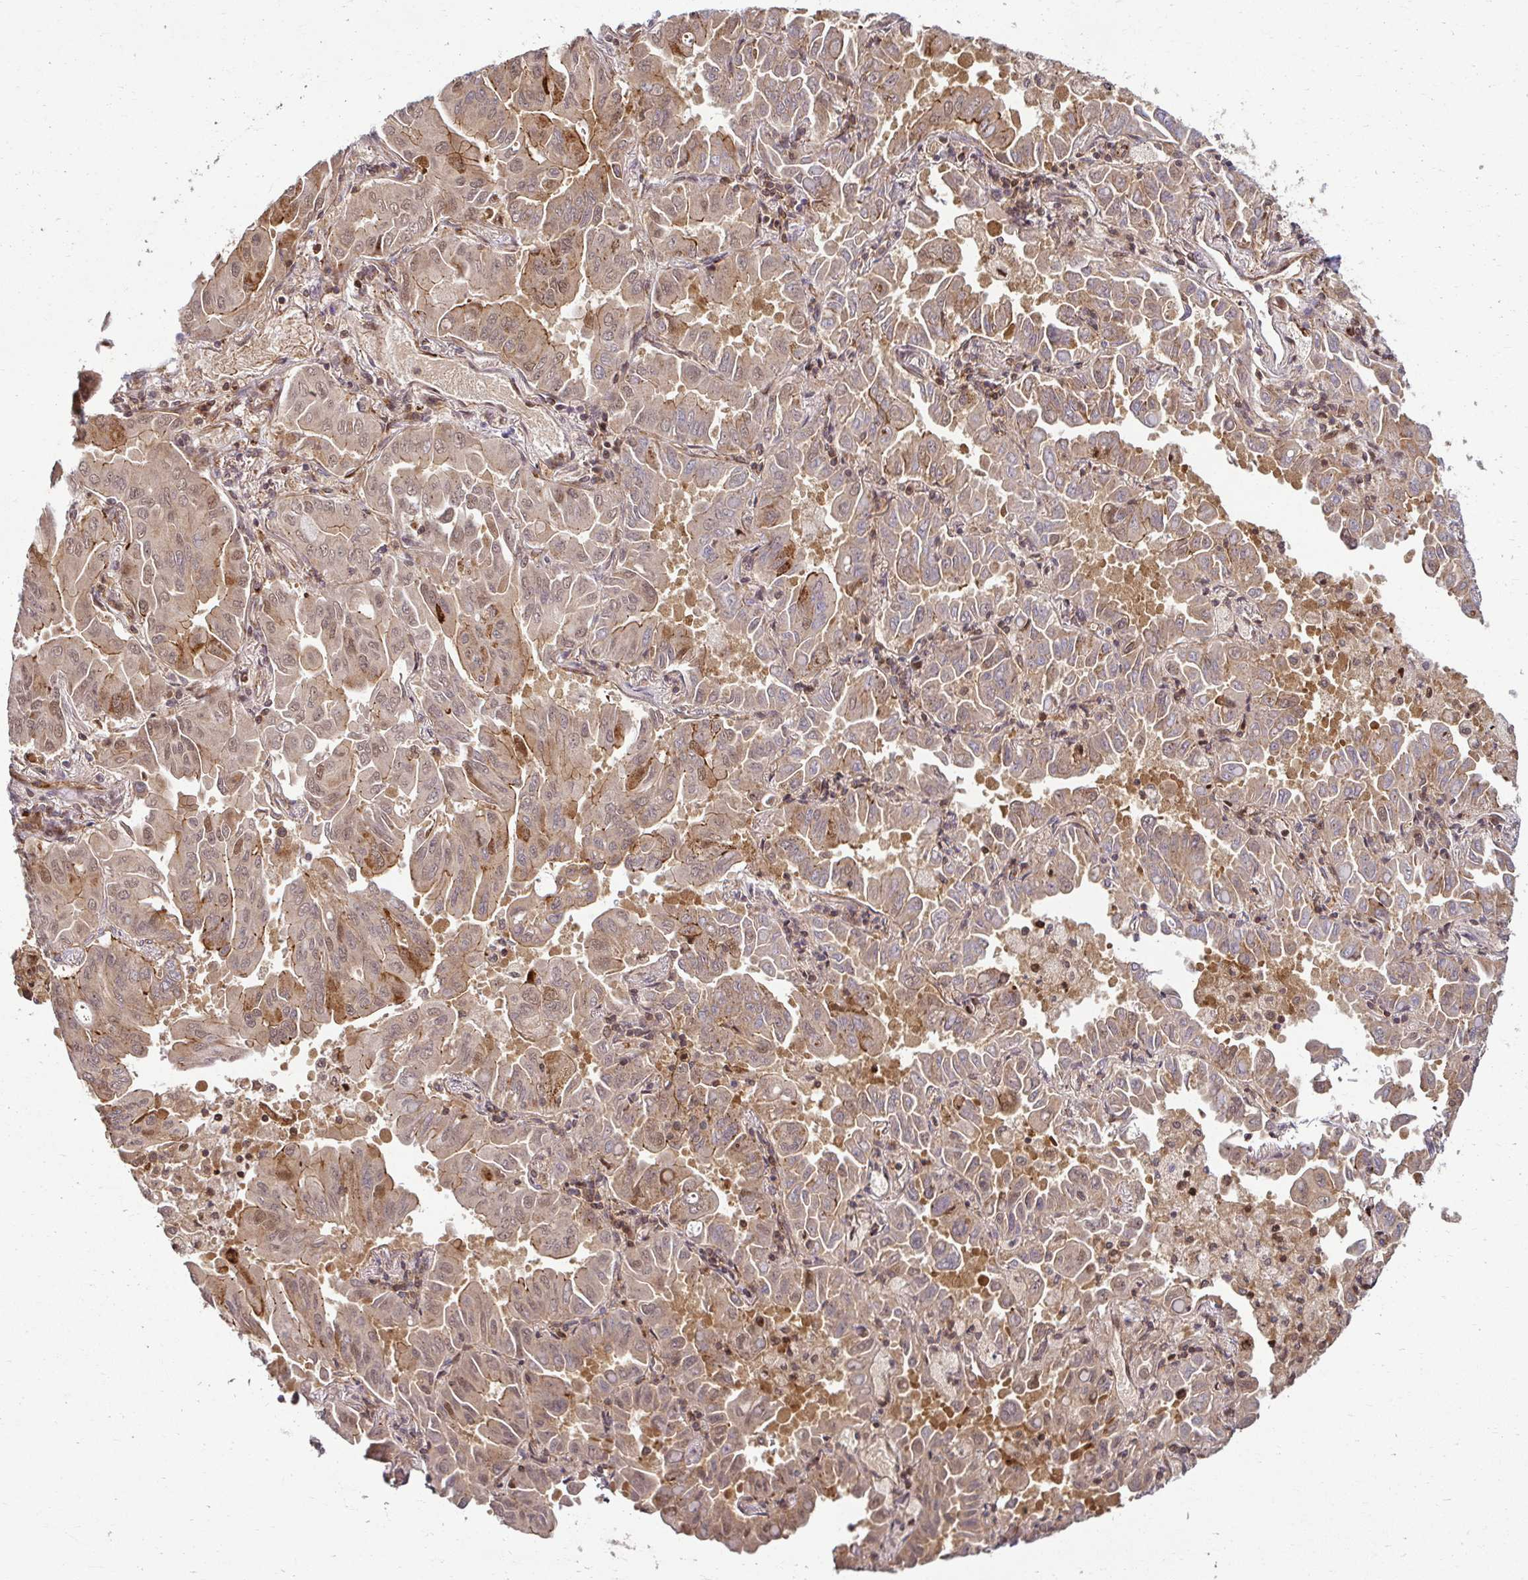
{"staining": {"intensity": "weak", "quantity": "<25%", "location": "cytoplasmic/membranous,nuclear"}, "tissue": "lung cancer", "cell_type": "Tumor cells", "image_type": "cancer", "snomed": [{"axis": "morphology", "description": "Adenocarcinoma, NOS"}, {"axis": "topography", "description": "Lung"}], "caption": "High magnification brightfield microscopy of lung cancer (adenocarcinoma) stained with DAB (brown) and counterstained with hematoxylin (blue): tumor cells show no significant expression.", "gene": "PSMA4", "patient": {"sex": "male", "age": 64}}